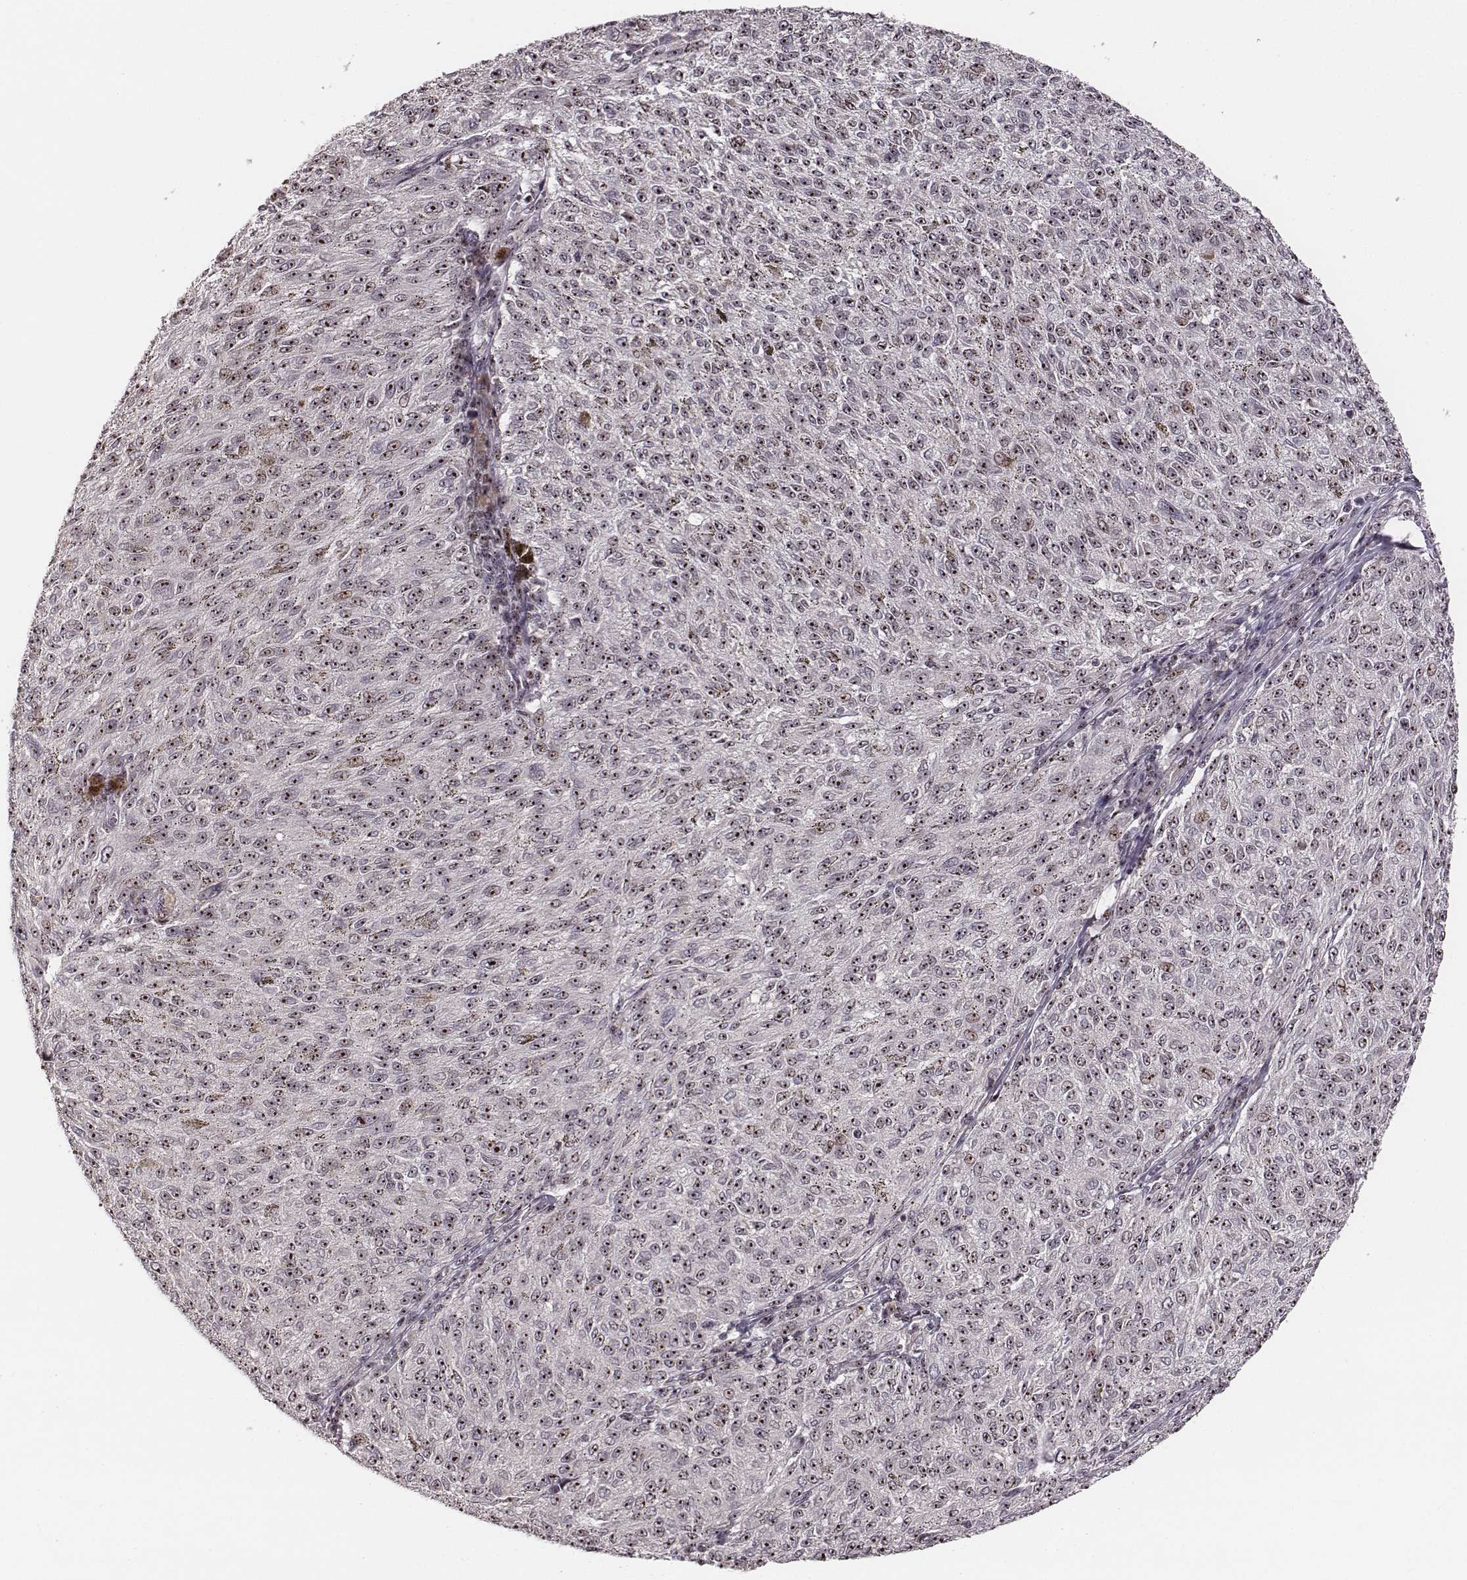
{"staining": {"intensity": "moderate", "quantity": ">75%", "location": "nuclear"}, "tissue": "melanoma", "cell_type": "Tumor cells", "image_type": "cancer", "snomed": [{"axis": "morphology", "description": "Malignant melanoma, NOS"}, {"axis": "topography", "description": "Skin"}], "caption": "Moderate nuclear expression is seen in about >75% of tumor cells in malignant melanoma.", "gene": "NOP56", "patient": {"sex": "female", "age": 72}}